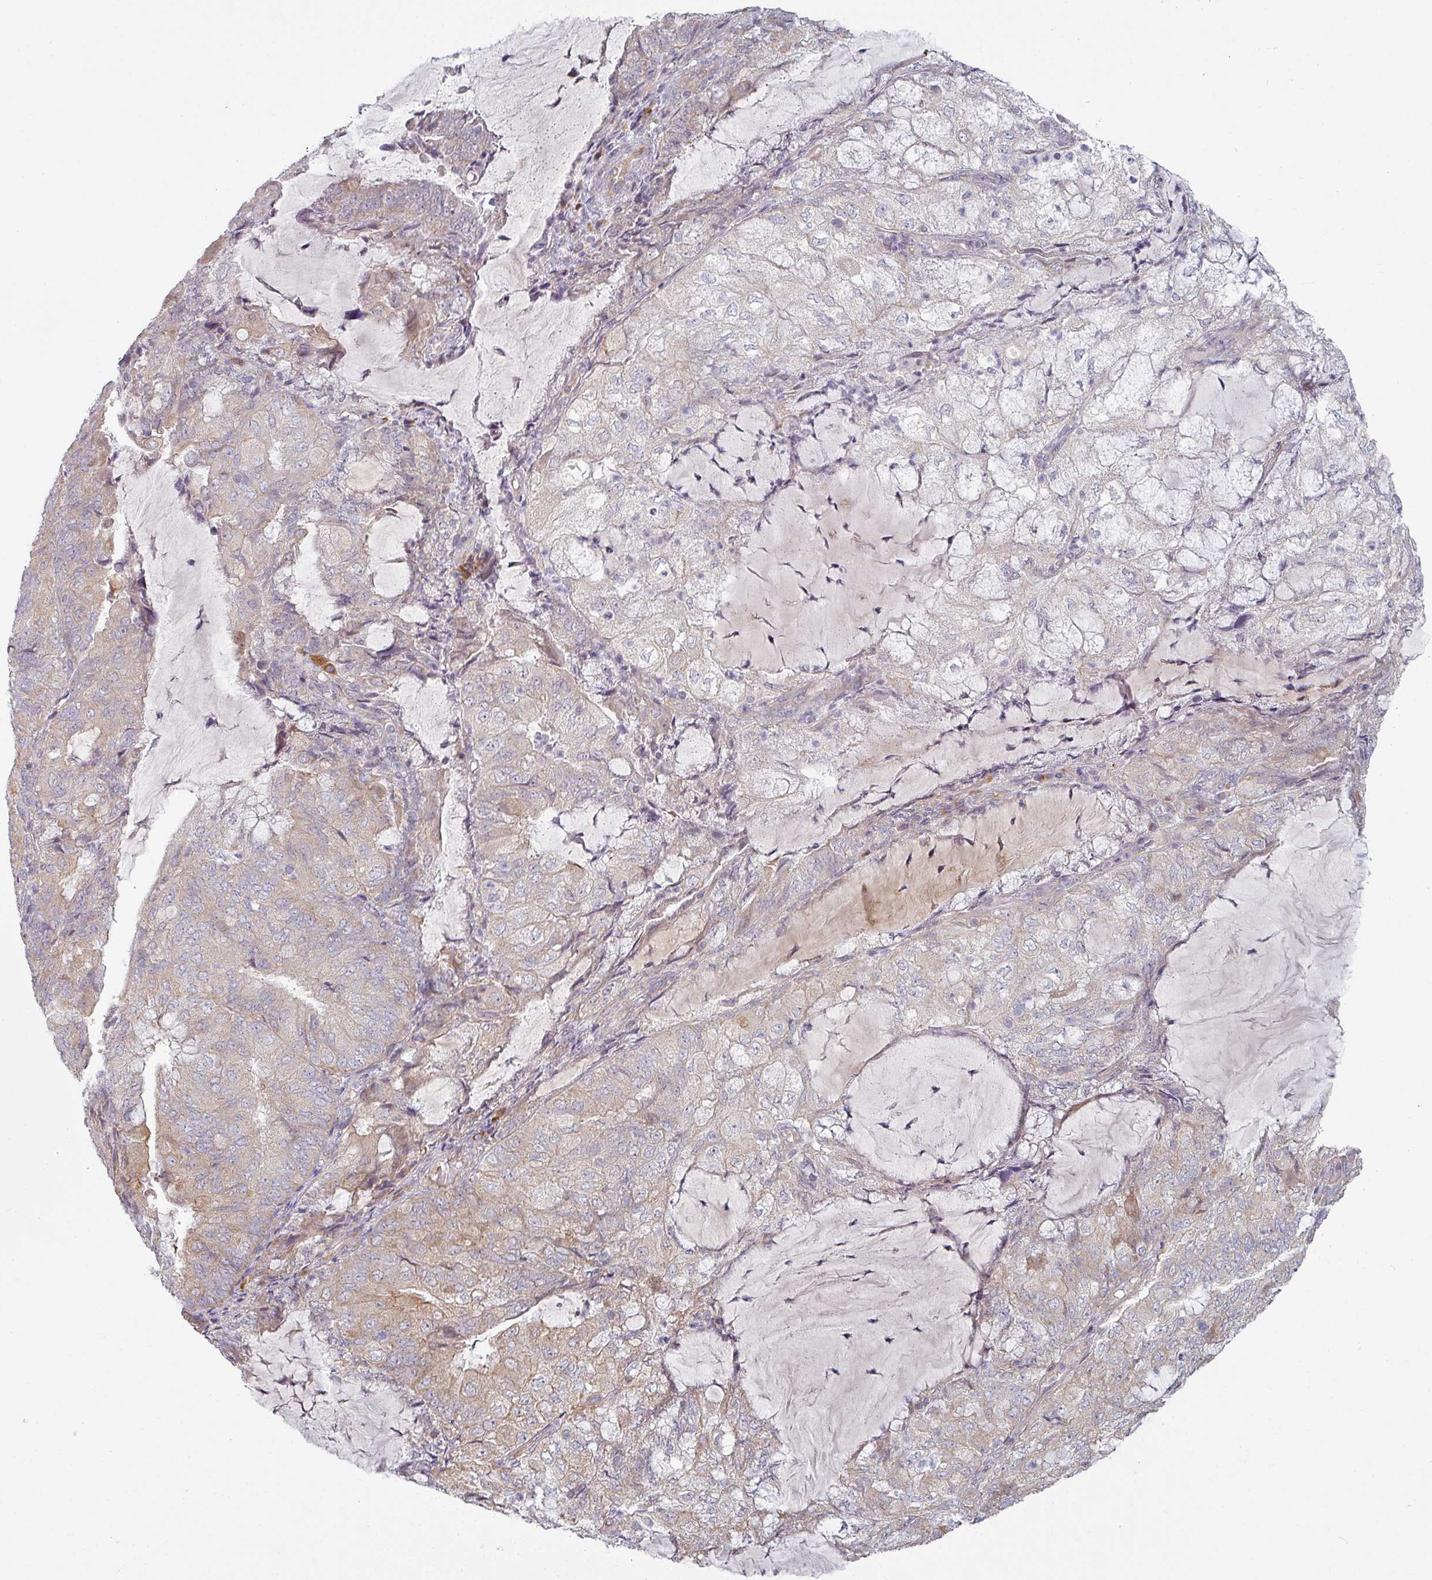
{"staining": {"intensity": "weak", "quantity": "<25%", "location": "cytoplasmic/membranous"}, "tissue": "endometrial cancer", "cell_type": "Tumor cells", "image_type": "cancer", "snomed": [{"axis": "morphology", "description": "Adenocarcinoma, NOS"}, {"axis": "topography", "description": "Endometrium"}], "caption": "Tumor cells show no significant expression in endometrial cancer (adenocarcinoma).", "gene": "PLEKHJ1", "patient": {"sex": "female", "age": 81}}